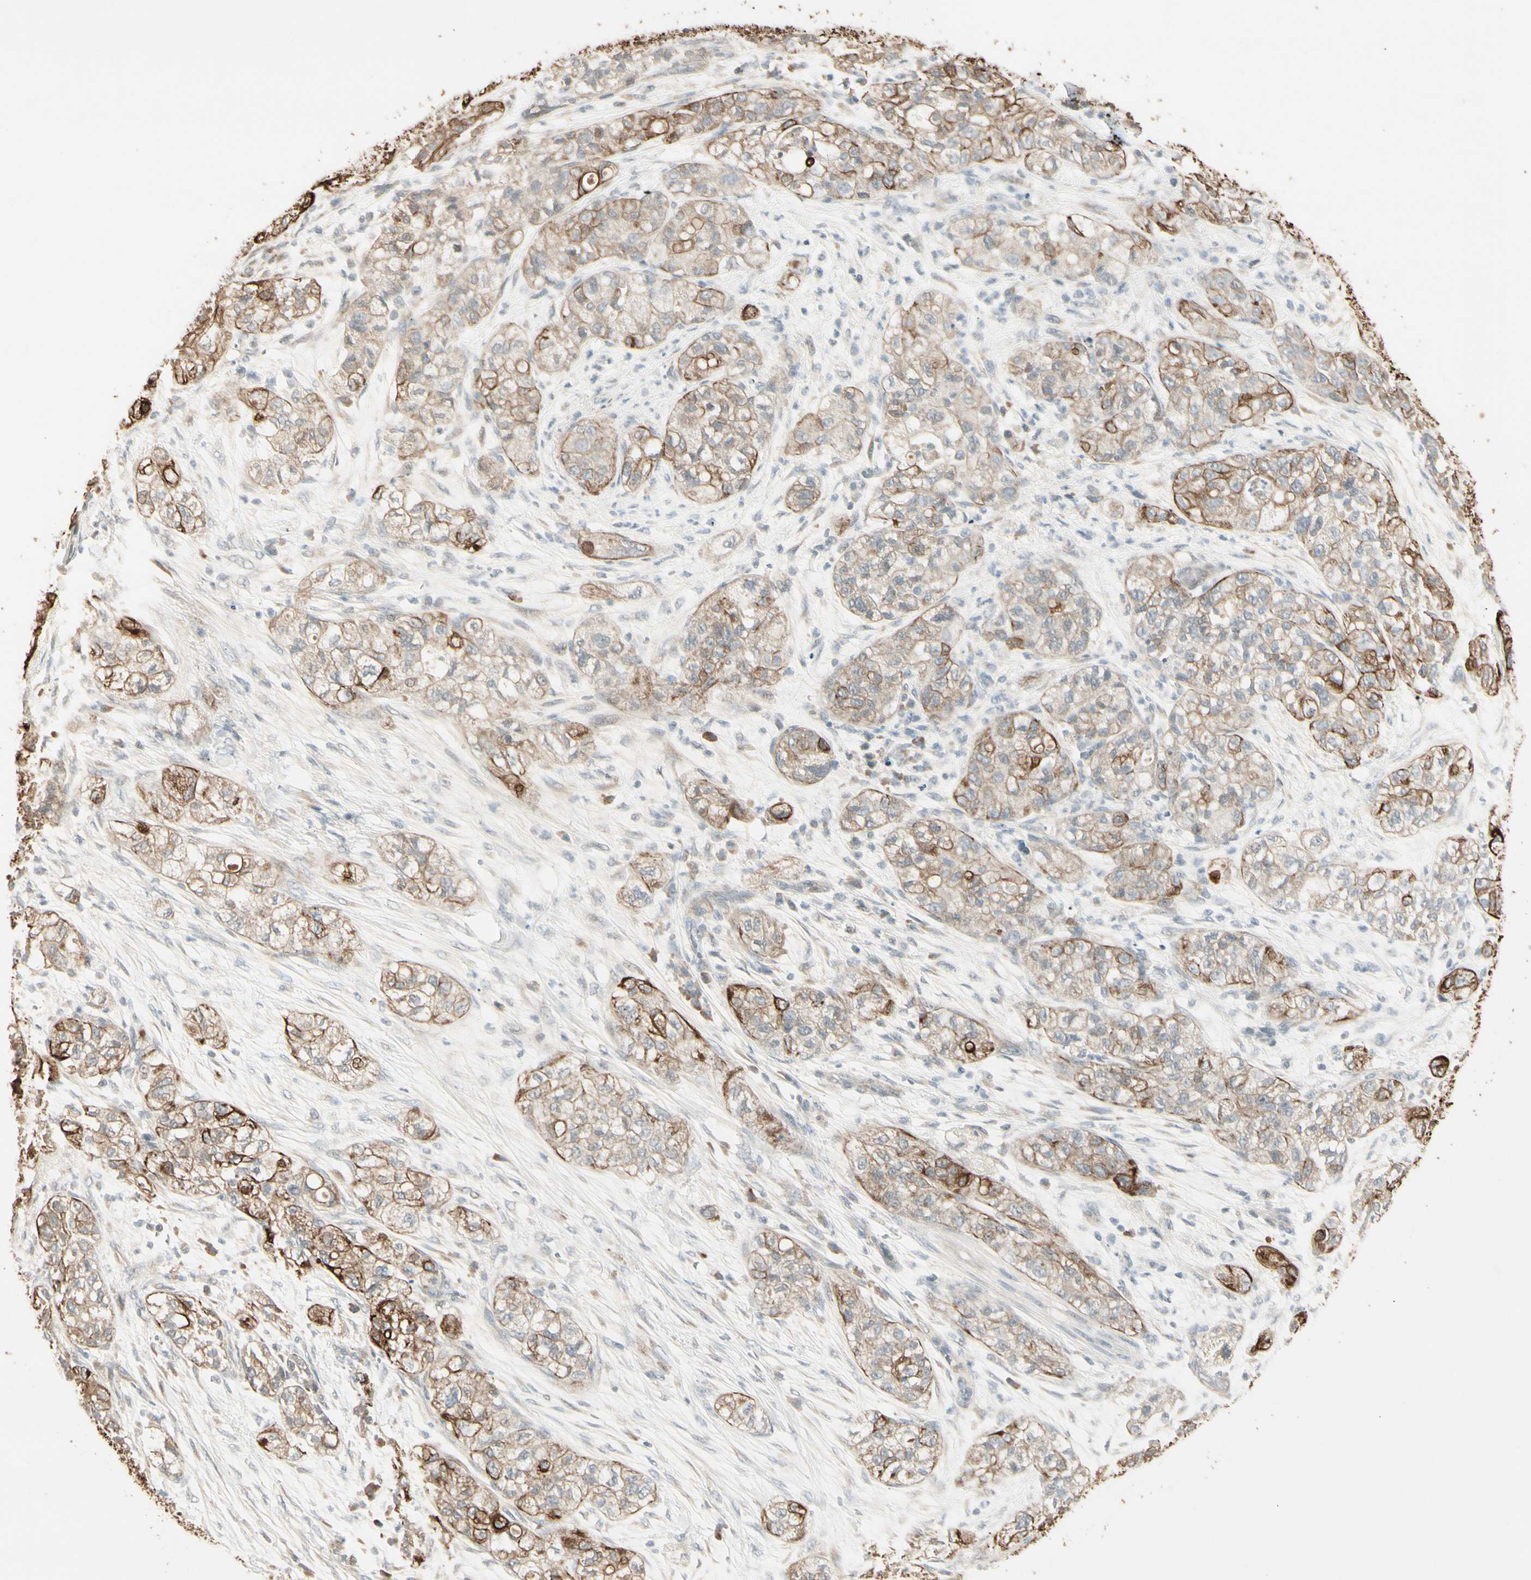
{"staining": {"intensity": "strong", "quantity": ">75%", "location": "cytoplasmic/membranous"}, "tissue": "pancreatic cancer", "cell_type": "Tumor cells", "image_type": "cancer", "snomed": [{"axis": "morphology", "description": "Adenocarcinoma, NOS"}, {"axis": "topography", "description": "Pancreas"}], "caption": "Immunohistochemistry micrograph of pancreatic cancer (adenocarcinoma) stained for a protein (brown), which shows high levels of strong cytoplasmic/membranous expression in about >75% of tumor cells.", "gene": "SKIL", "patient": {"sex": "female", "age": 78}}